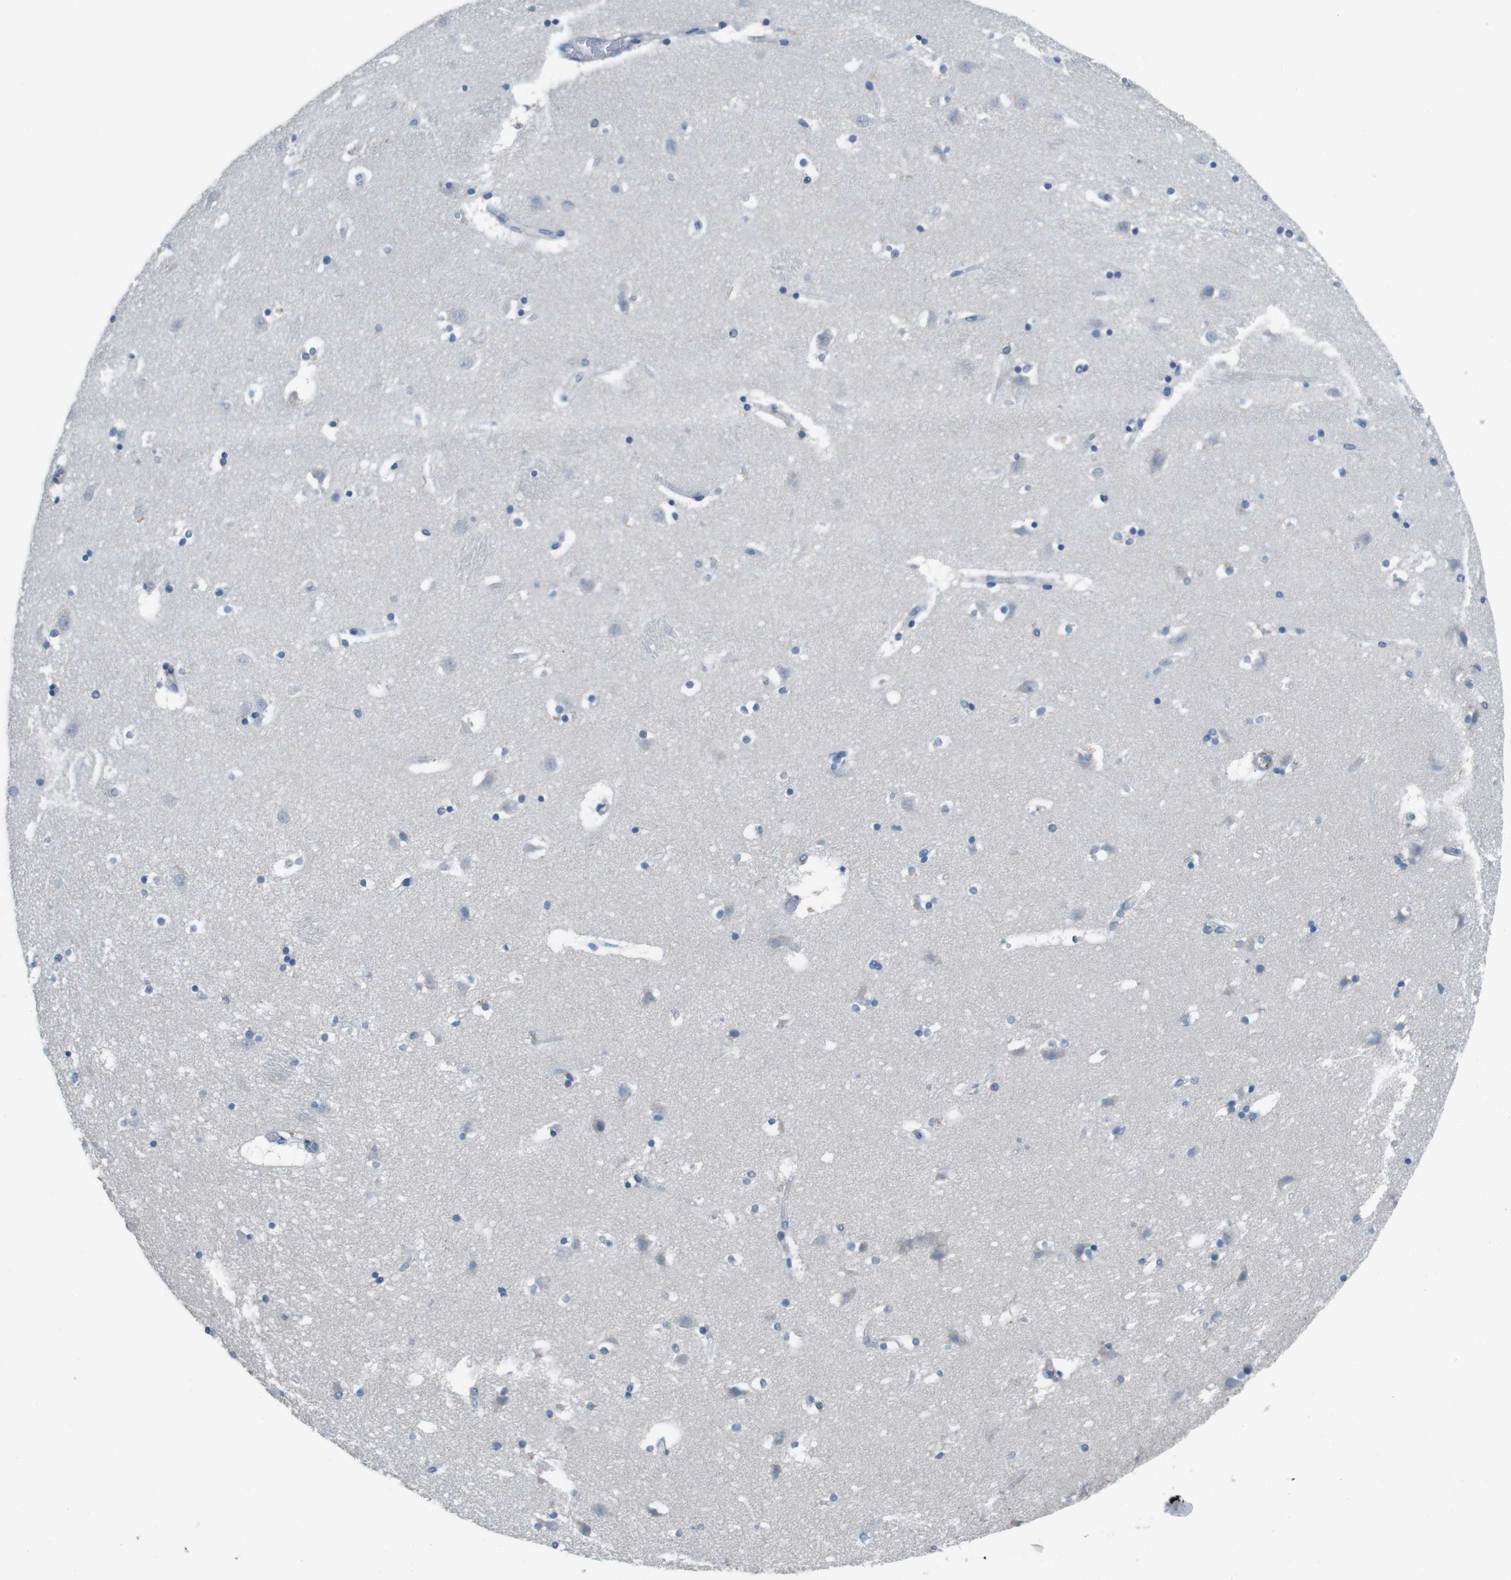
{"staining": {"intensity": "weak", "quantity": "<25%", "location": "cytoplasmic/membranous"}, "tissue": "caudate", "cell_type": "Glial cells", "image_type": "normal", "snomed": [{"axis": "morphology", "description": "Normal tissue, NOS"}, {"axis": "topography", "description": "Lateral ventricle wall"}], "caption": "Immunohistochemistry (IHC) of unremarkable human caudate exhibits no positivity in glial cells. (Brightfield microscopy of DAB immunohistochemistry at high magnification).", "gene": "CYP2C19", "patient": {"sex": "male", "age": 45}}